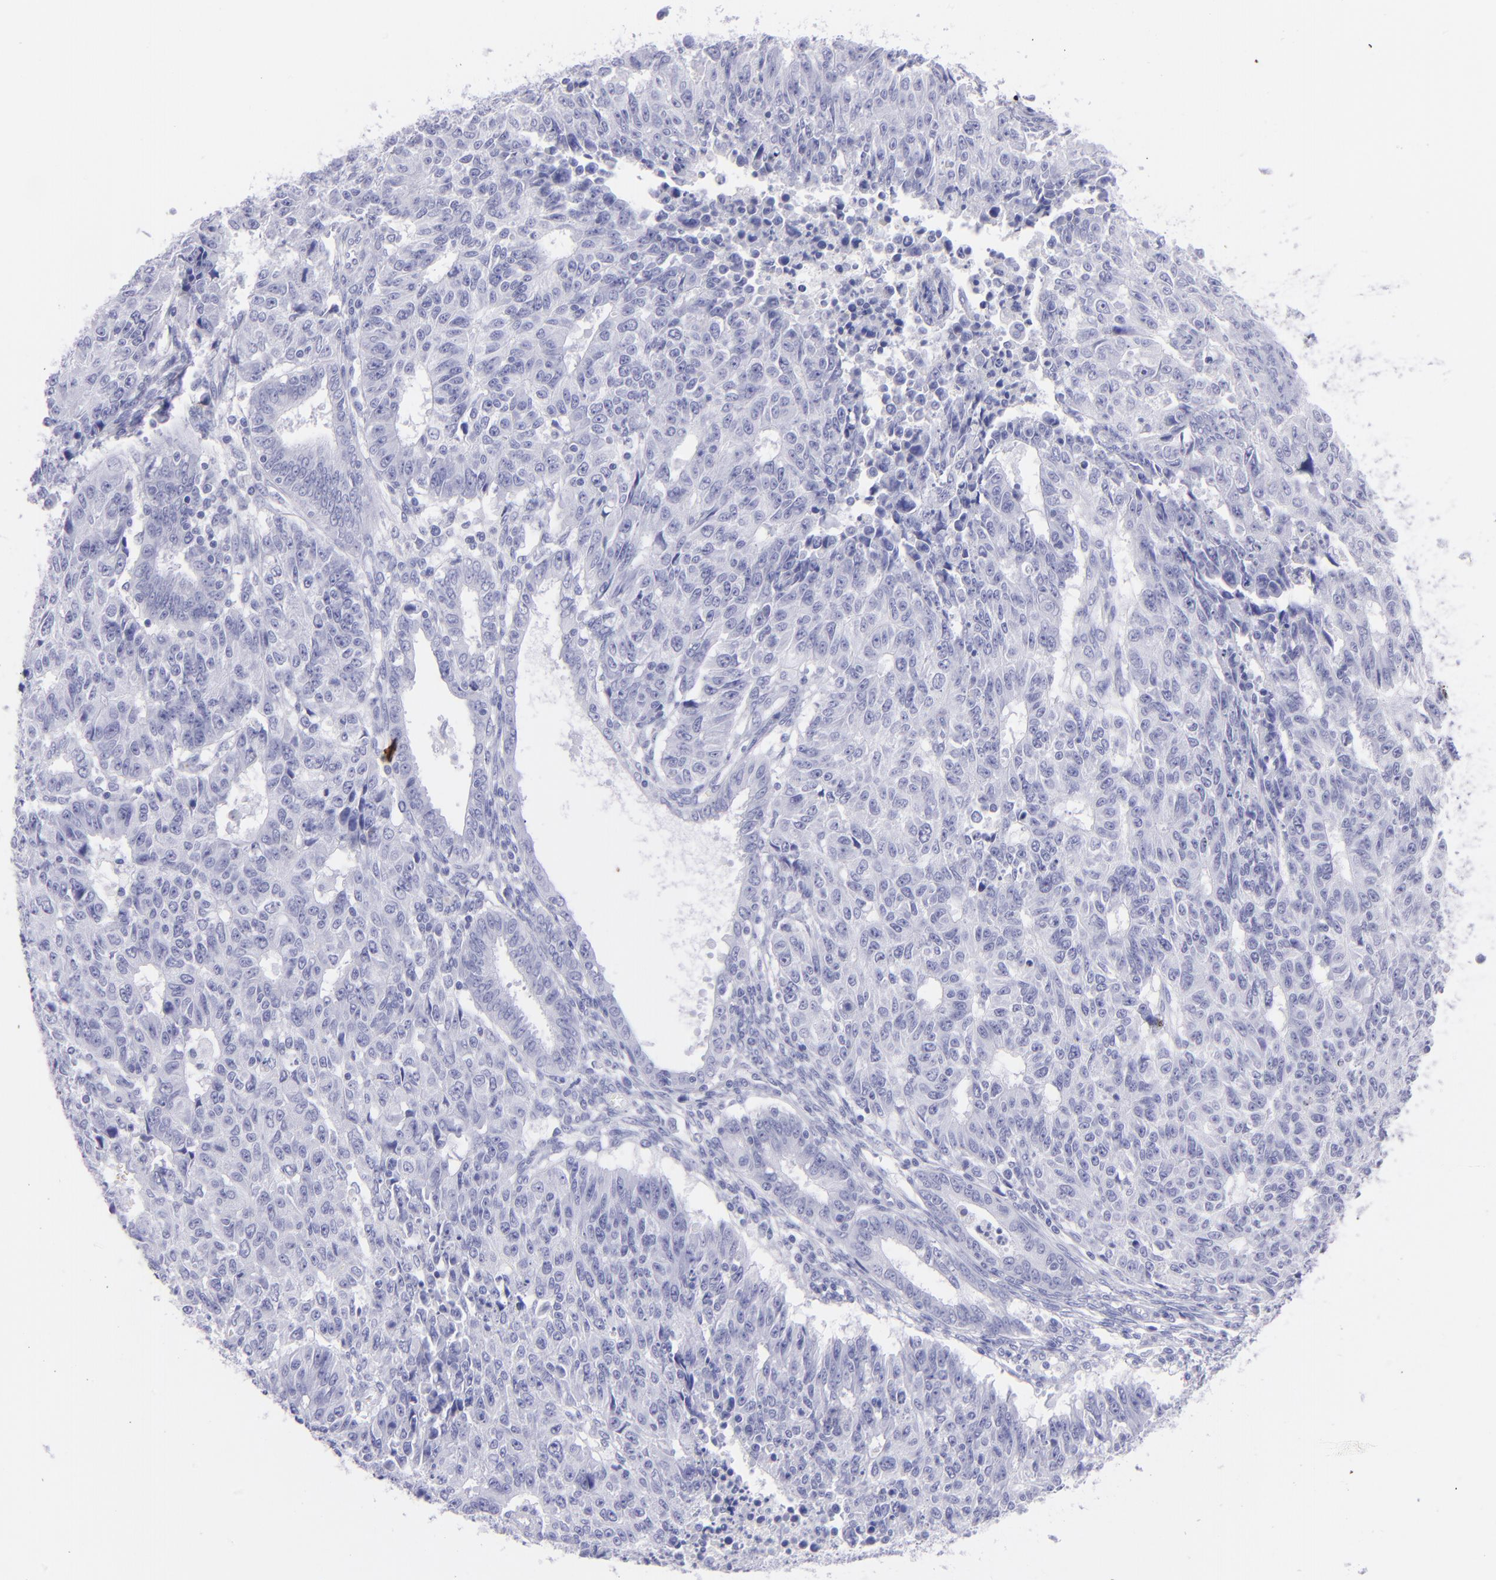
{"staining": {"intensity": "negative", "quantity": "none", "location": "none"}, "tissue": "endometrial cancer", "cell_type": "Tumor cells", "image_type": "cancer", "snomed": [{"axis": "morphology", "description": "Adenocarcinoma, NOS"}, {"axis": "topography", "description": "Endometrium"}], "caption": "A micrograph of endometrial adenocarcinoma stained for a protein reveals no brown staining in tumor cells.", "gene": "PIP", "patient": {"sex": "female", "age": 42}}